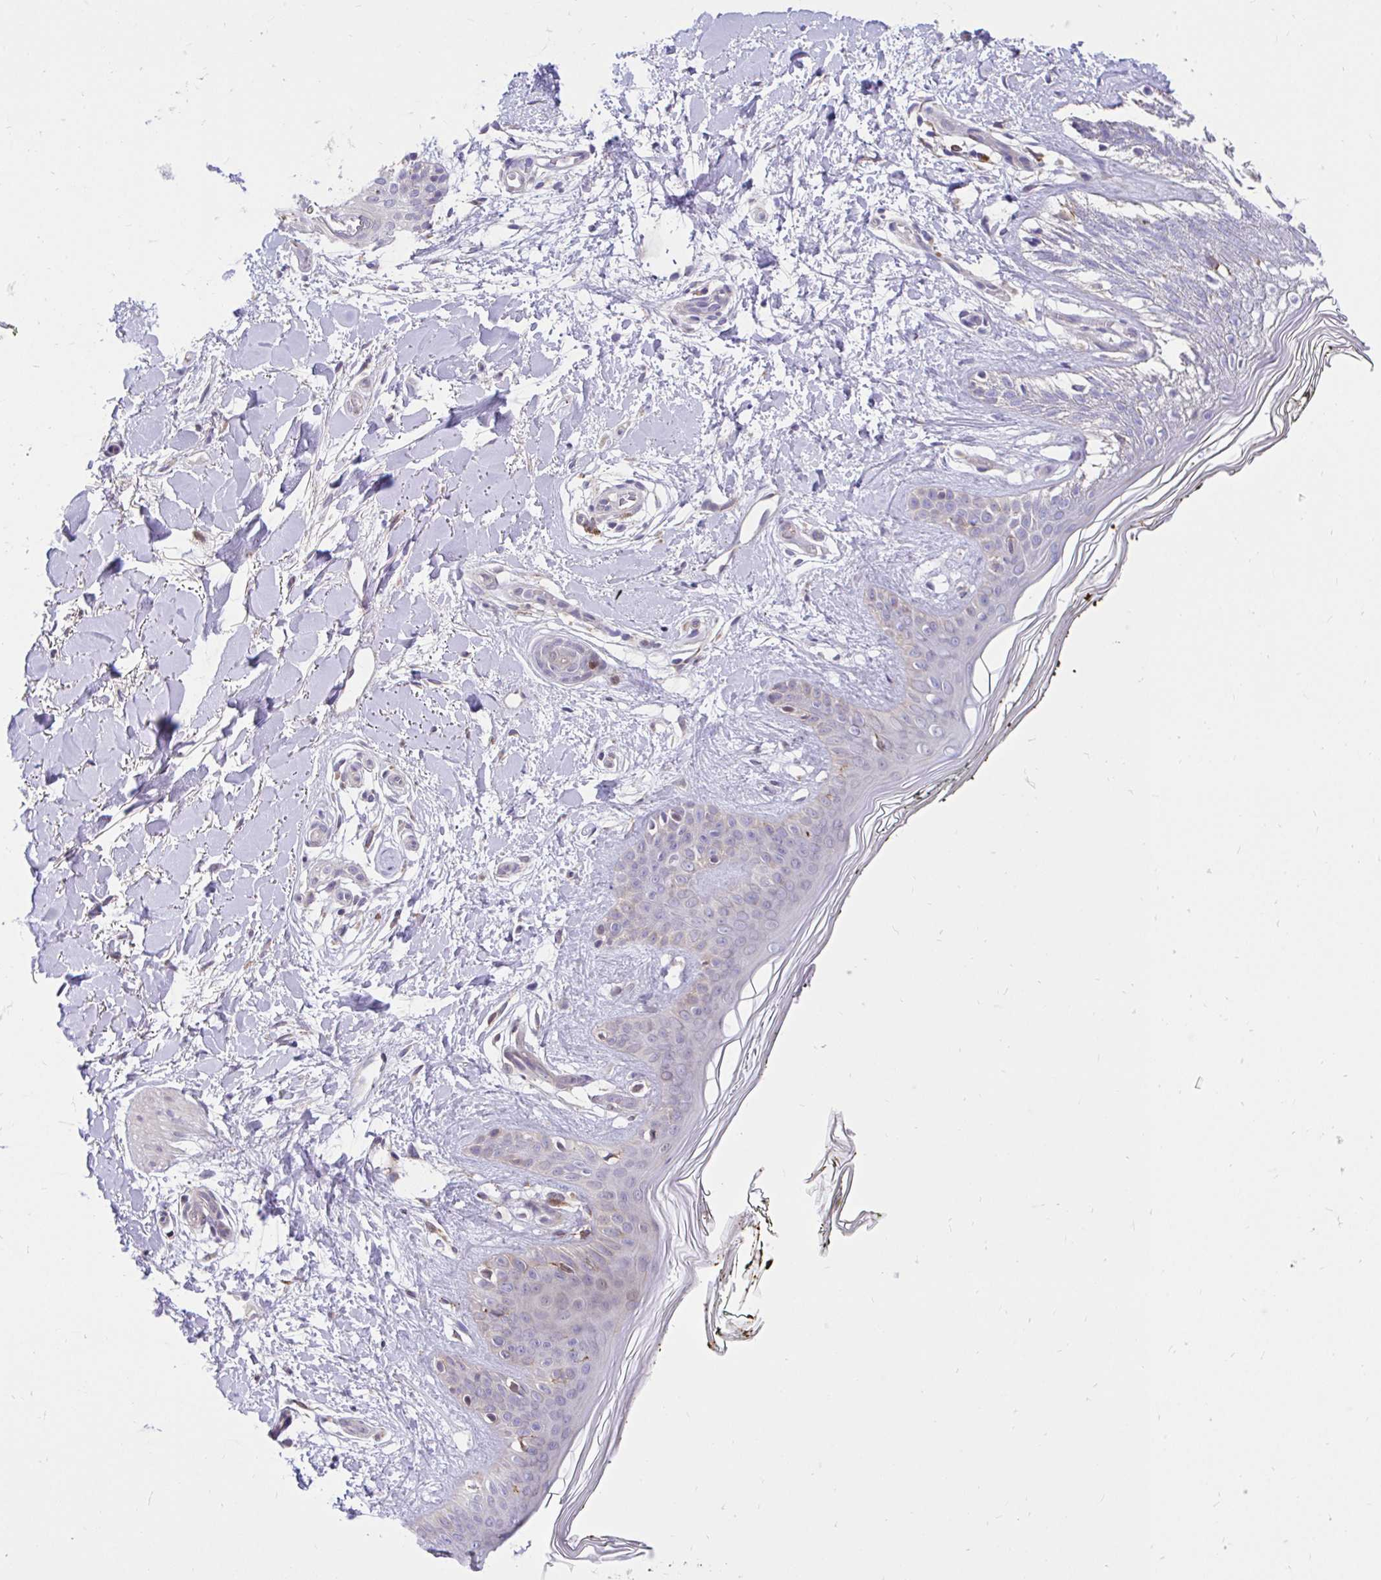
{"staining": {"intensity": "negative", "quantity": "none", "location": "none"}, "tissue": "skin", "cell_type": "Fibroblasts", "image_type": "normal", "snomed": [{"axis": "morphology", "description": "Normal tissue, NOS"}, {"axis": "topography", "description": "Skin"}], "caption": "An immunohistochemistry (IHC) image of benign skin is shown. There is no staining in fibroblasts of skin. (Immunohistochemistry (ihc), brightfield microscopy, high magnification).", "gene": "NAALAD2", "patient": {"sex": "female", "age": 34}}